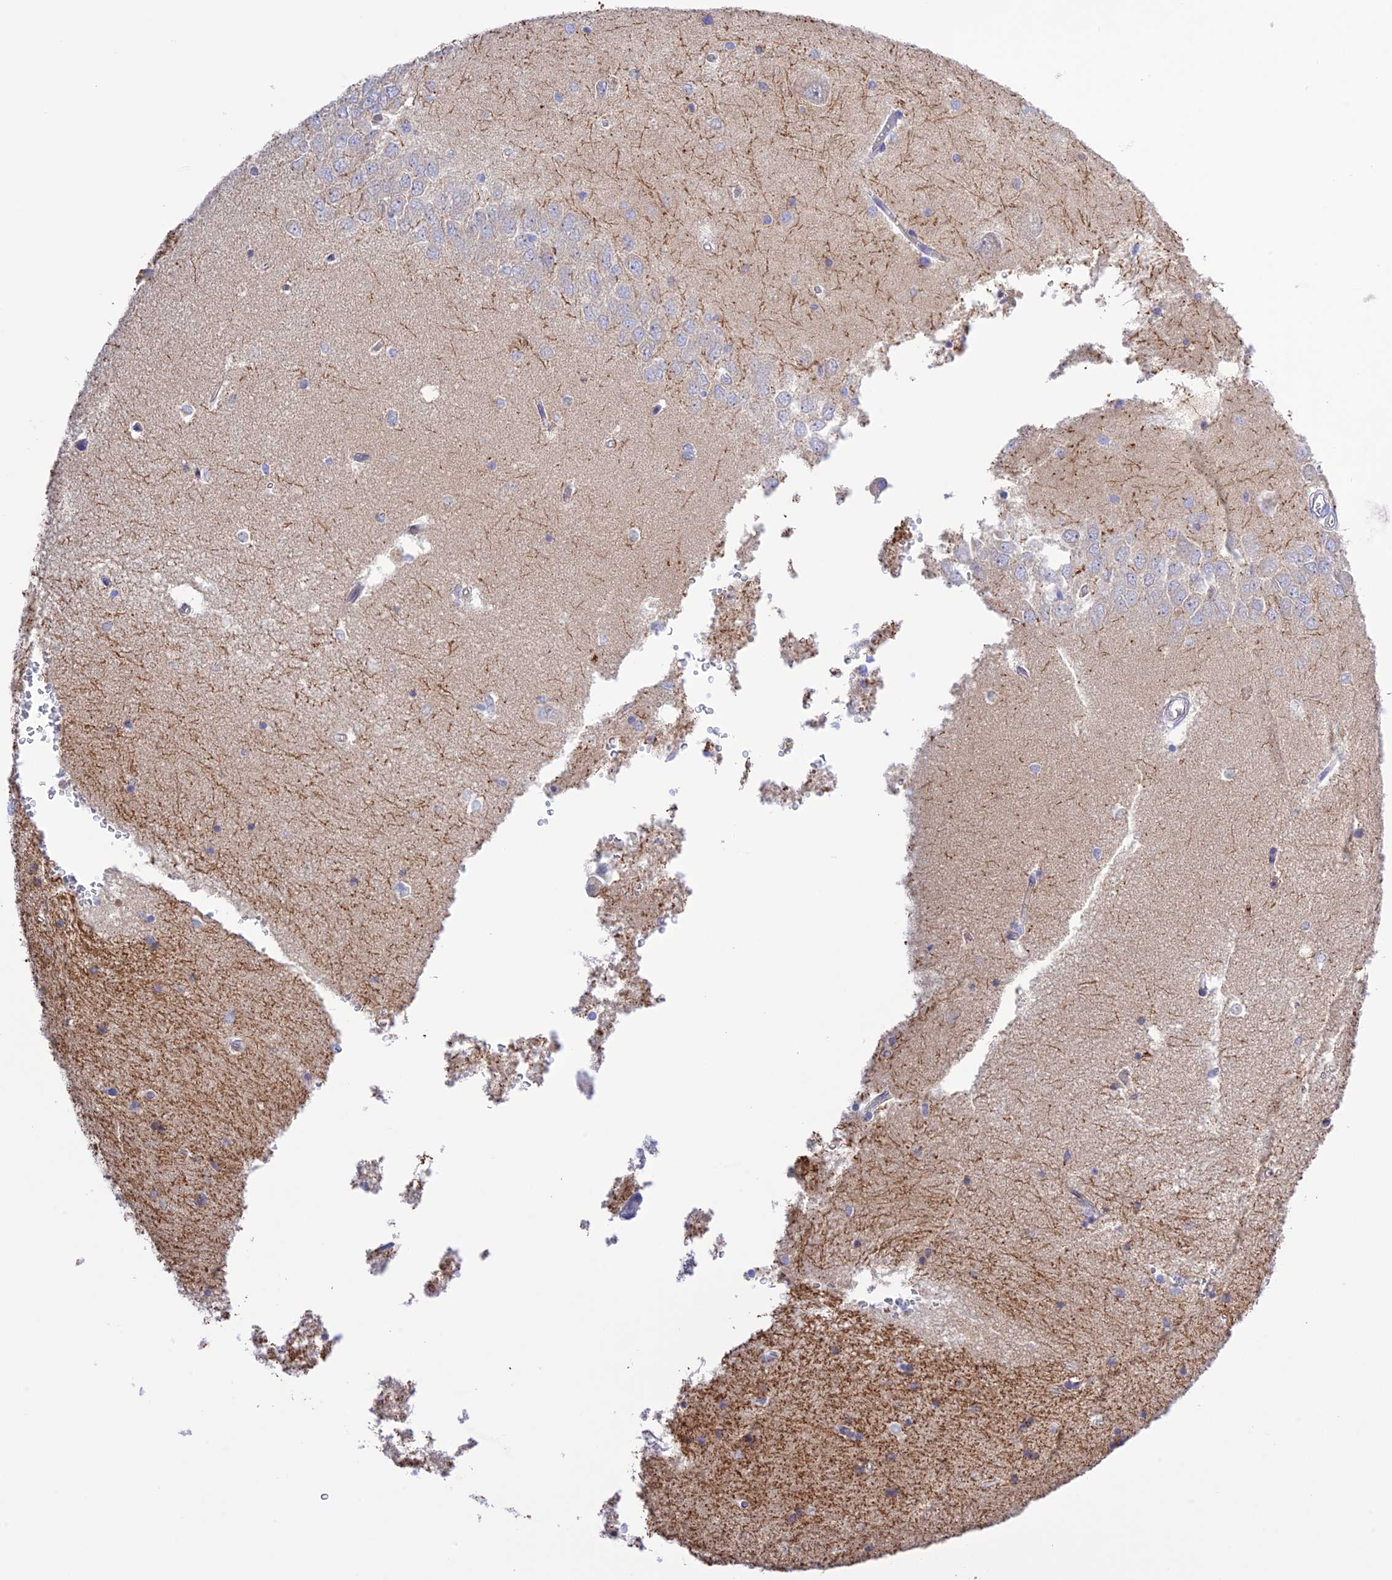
{"staining": {"intensity": "negative", "quantity": "none", "location": "none"}, "tissue": "hippocampus", "cell_type": "Glial cells", "image_type": "normal", "snomed": [{"axis": "morphology", "description": "Normal tissue, NOS"}, {"axis": "topography", "description": "Hippocampus"}], "caption": "The image reveals no significant positivity in glial cells of hippocampus. (Brightfield microscopy of DAB (3,3'-diaminobenzidine) immunohistochemistry at high magnification).", "gene": "CHSY3", "patient": {"sex": "male", "age": 45}}